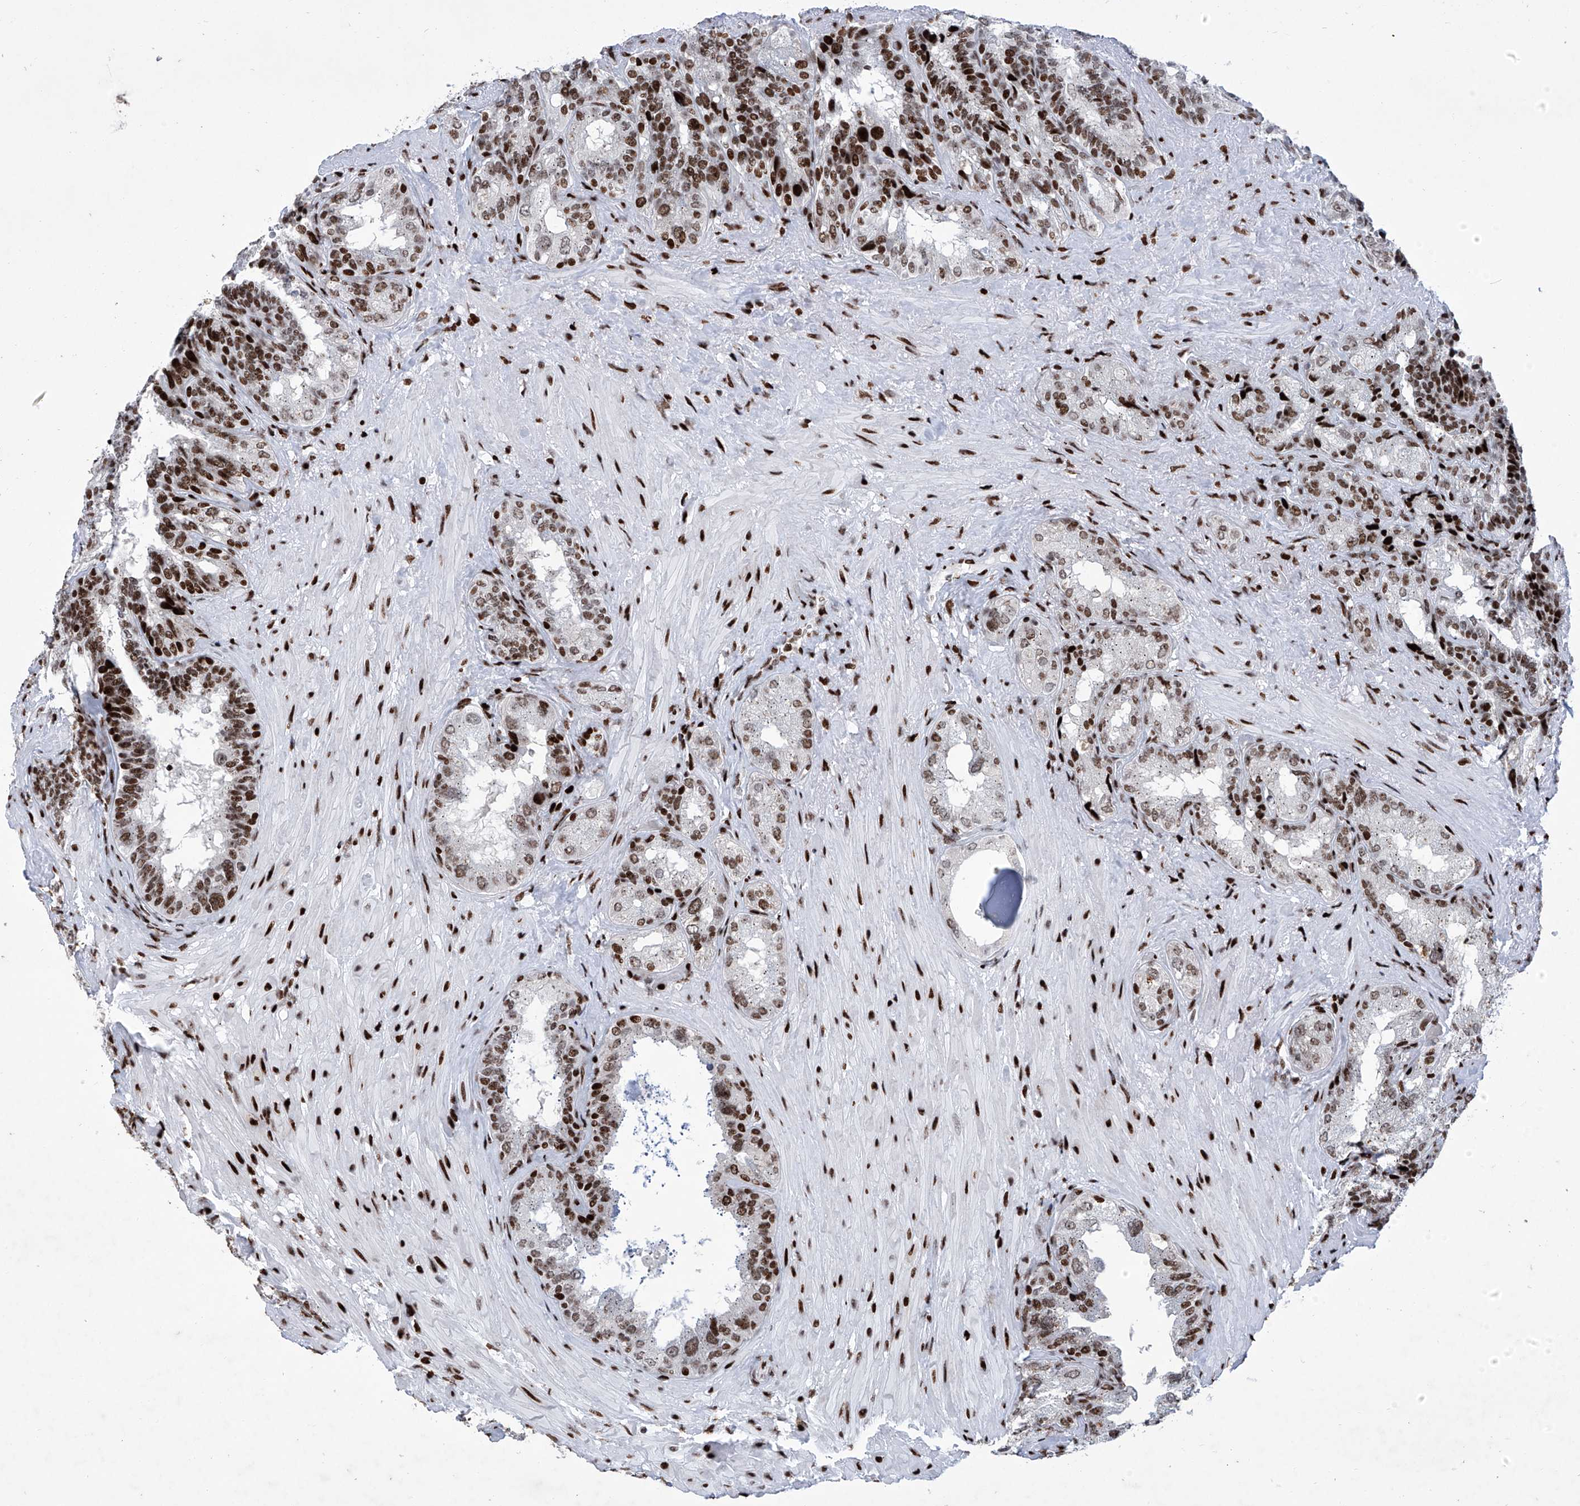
{"staining": {"intensity": "moderate", "quantity": ">75%", "location": "nuclear"}, "tissue": "seminal vesicle", "cell_type": "Glandular cells", "image_type": "normal", "snomed": [{"axis": "morphology", "description": "Normal tissue, NOS"}, {"axis": "topography", "description": "Seminal veicle"}, {"axis": "topography", "description": "Peripheral nerve tissue"}], "caption": "The micrograph demonstrates staining of unremarkable seminal vesicle, revealing moderate nuclear protein staining (brown color) within glandular cells.", "gene": "HEY2", "patient": {"sex": "male", "age": 63}}